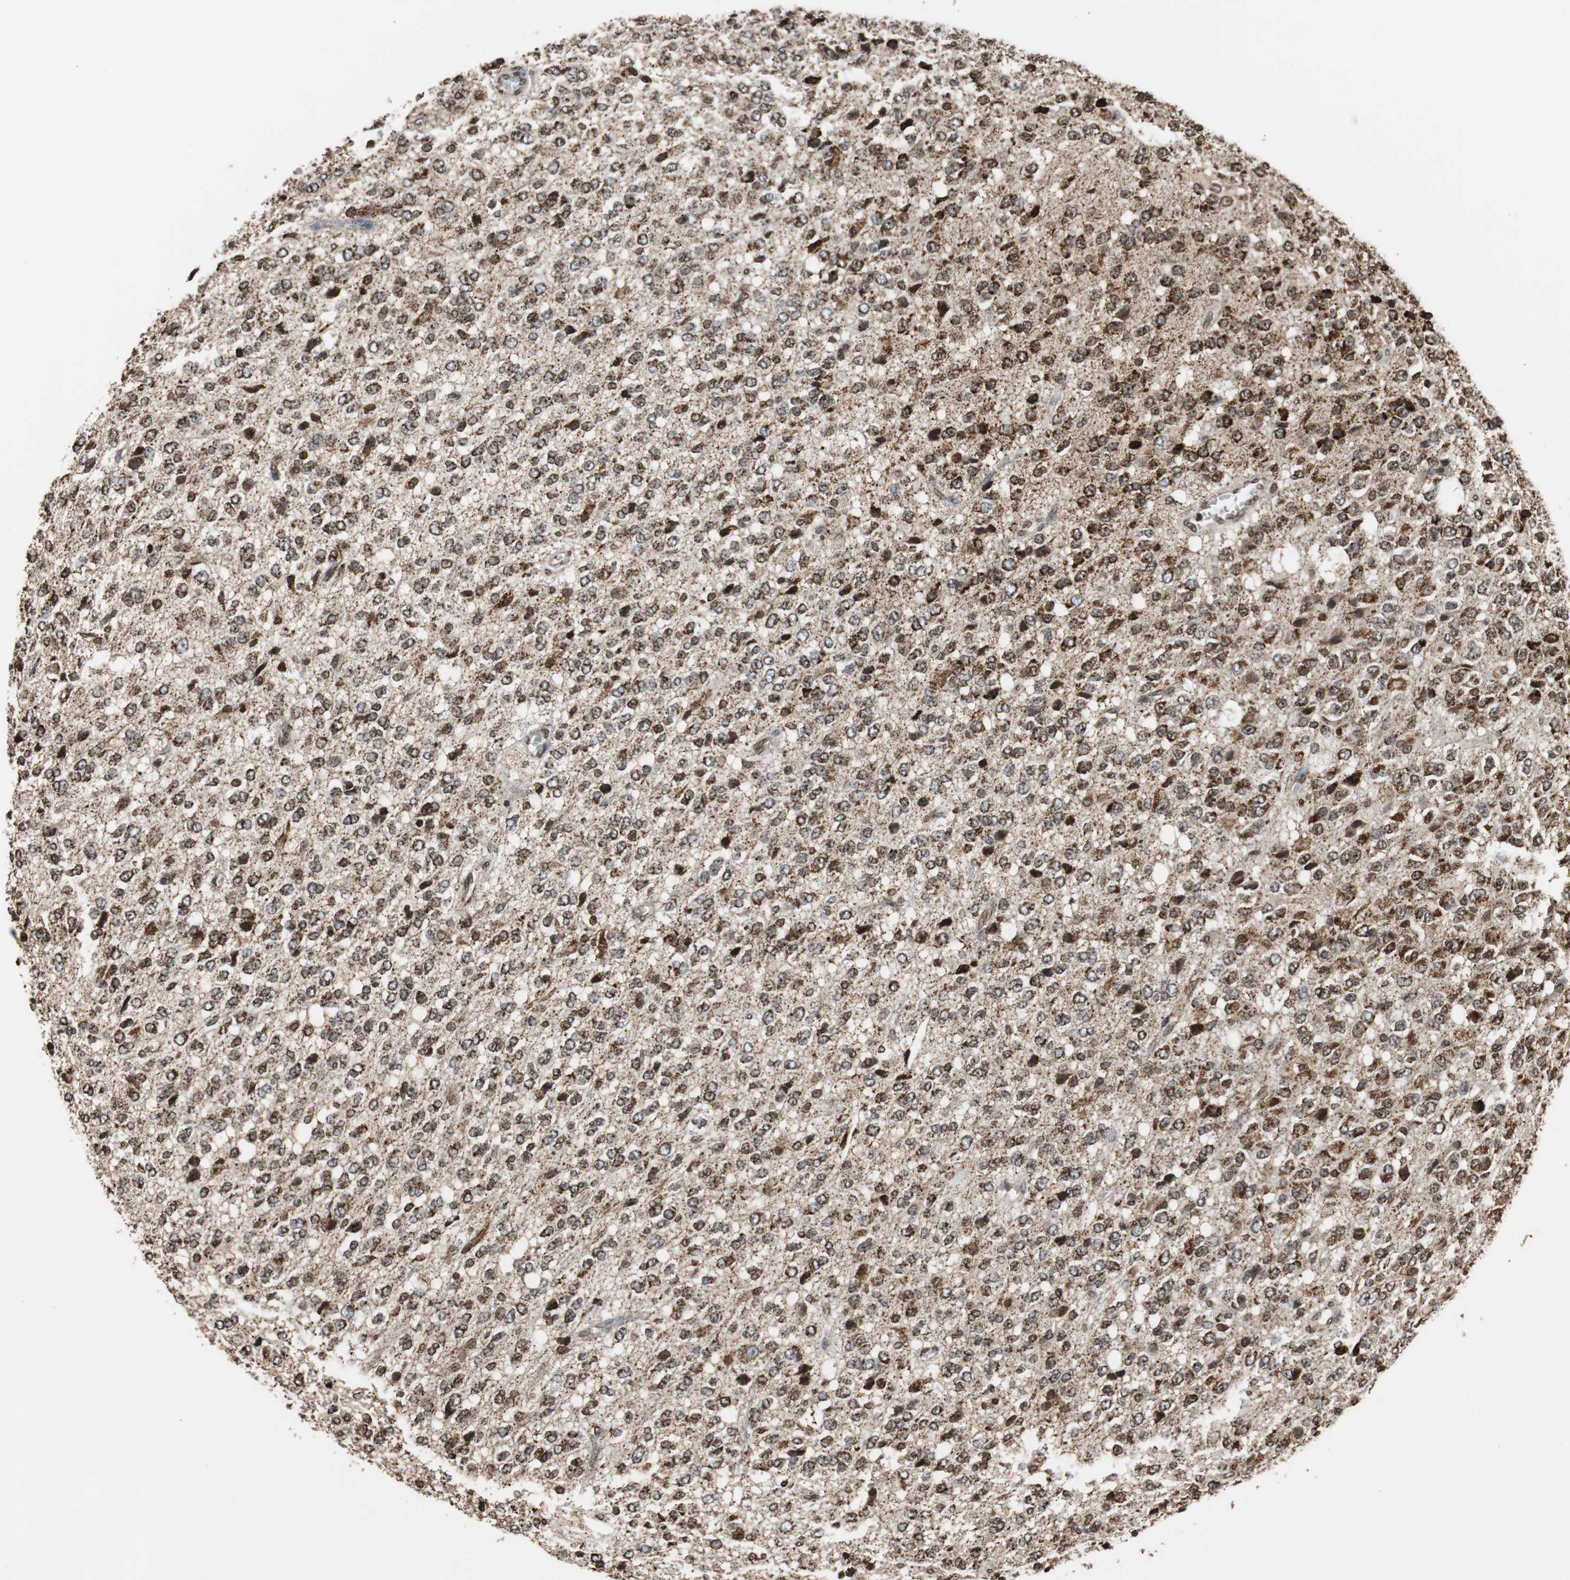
{"staining": {"intensity": "strong", "quantity": ">75%", "location": "cytoplasmic/membranous"}, "tissue": "glioma", "cell_type": "Tumor cells", "image_type": "cancer", "snomed": [{"axis": "morphology", "description": "Glioma, malignant, High grade"}, {"axis": "topography", "description": "pancreas cauda"}], "caption": "Human glioma stained with a protein marker reveals strong staining in tumor cells.", "gene": "HSPA9", "patient": {"sex": "male", "age": 60}}